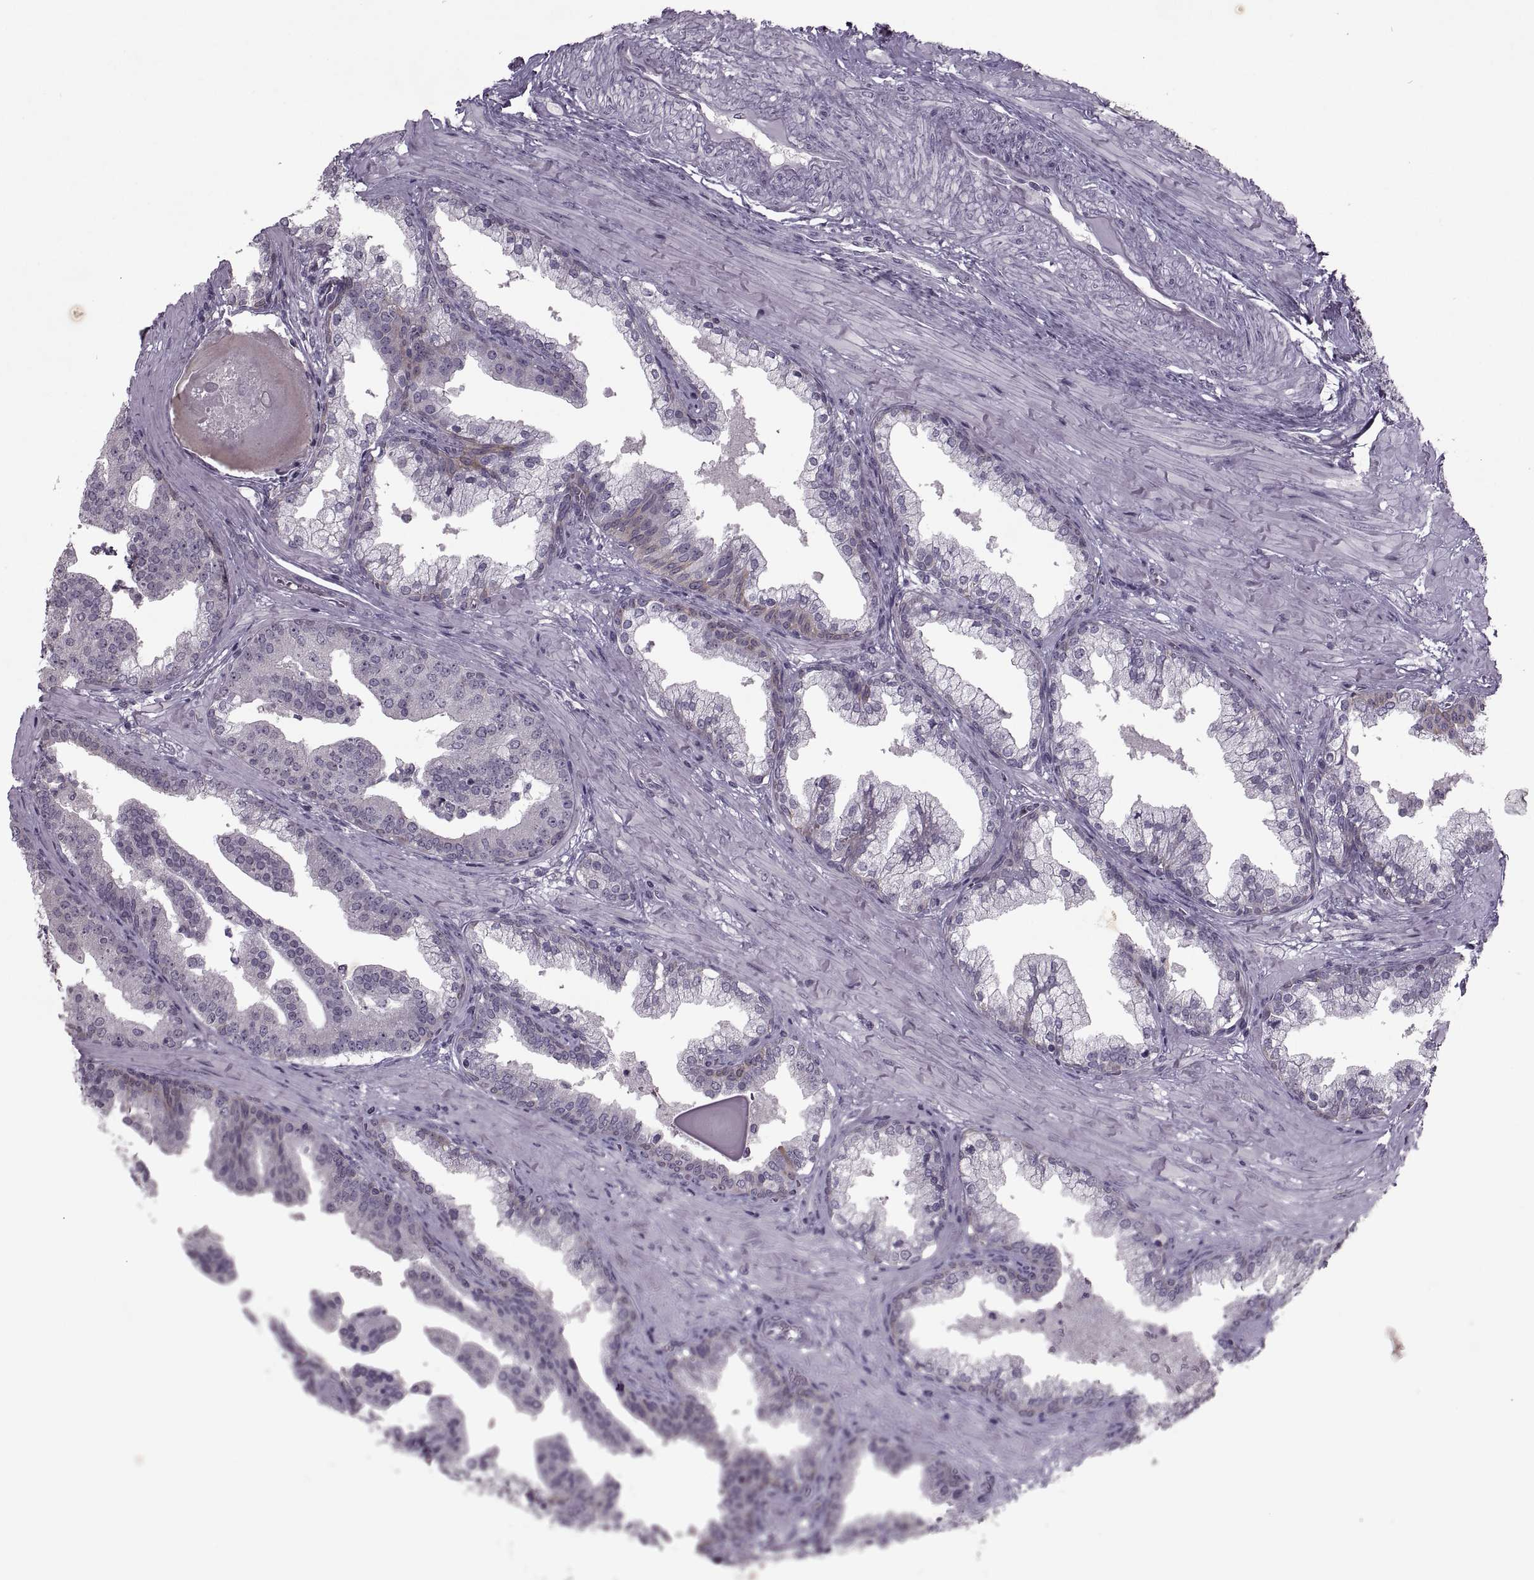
{"staining": {"intensity": "negative", "quantity": "none", "location": "none"}, "tissue": "prostate cancer", "cell_type": "Tumor cells", "image_type": "cancer", "snomed": [{"axis": "morphology", "description": "Adenocarcinoma, NOS"}, {"axis": "topography", "description": "Prostate and seminal vesicle, NOS"}, {"axis": "topography", "description": "Prostate"}], "caption": "This is a photomicrograph of immunohistochemistry staining of prostate cancer (adenocarcinoma), which shows no expression in tumor cells.", "gene": "MGAT4D", "patient": {"sex": "male", "age": 44}}